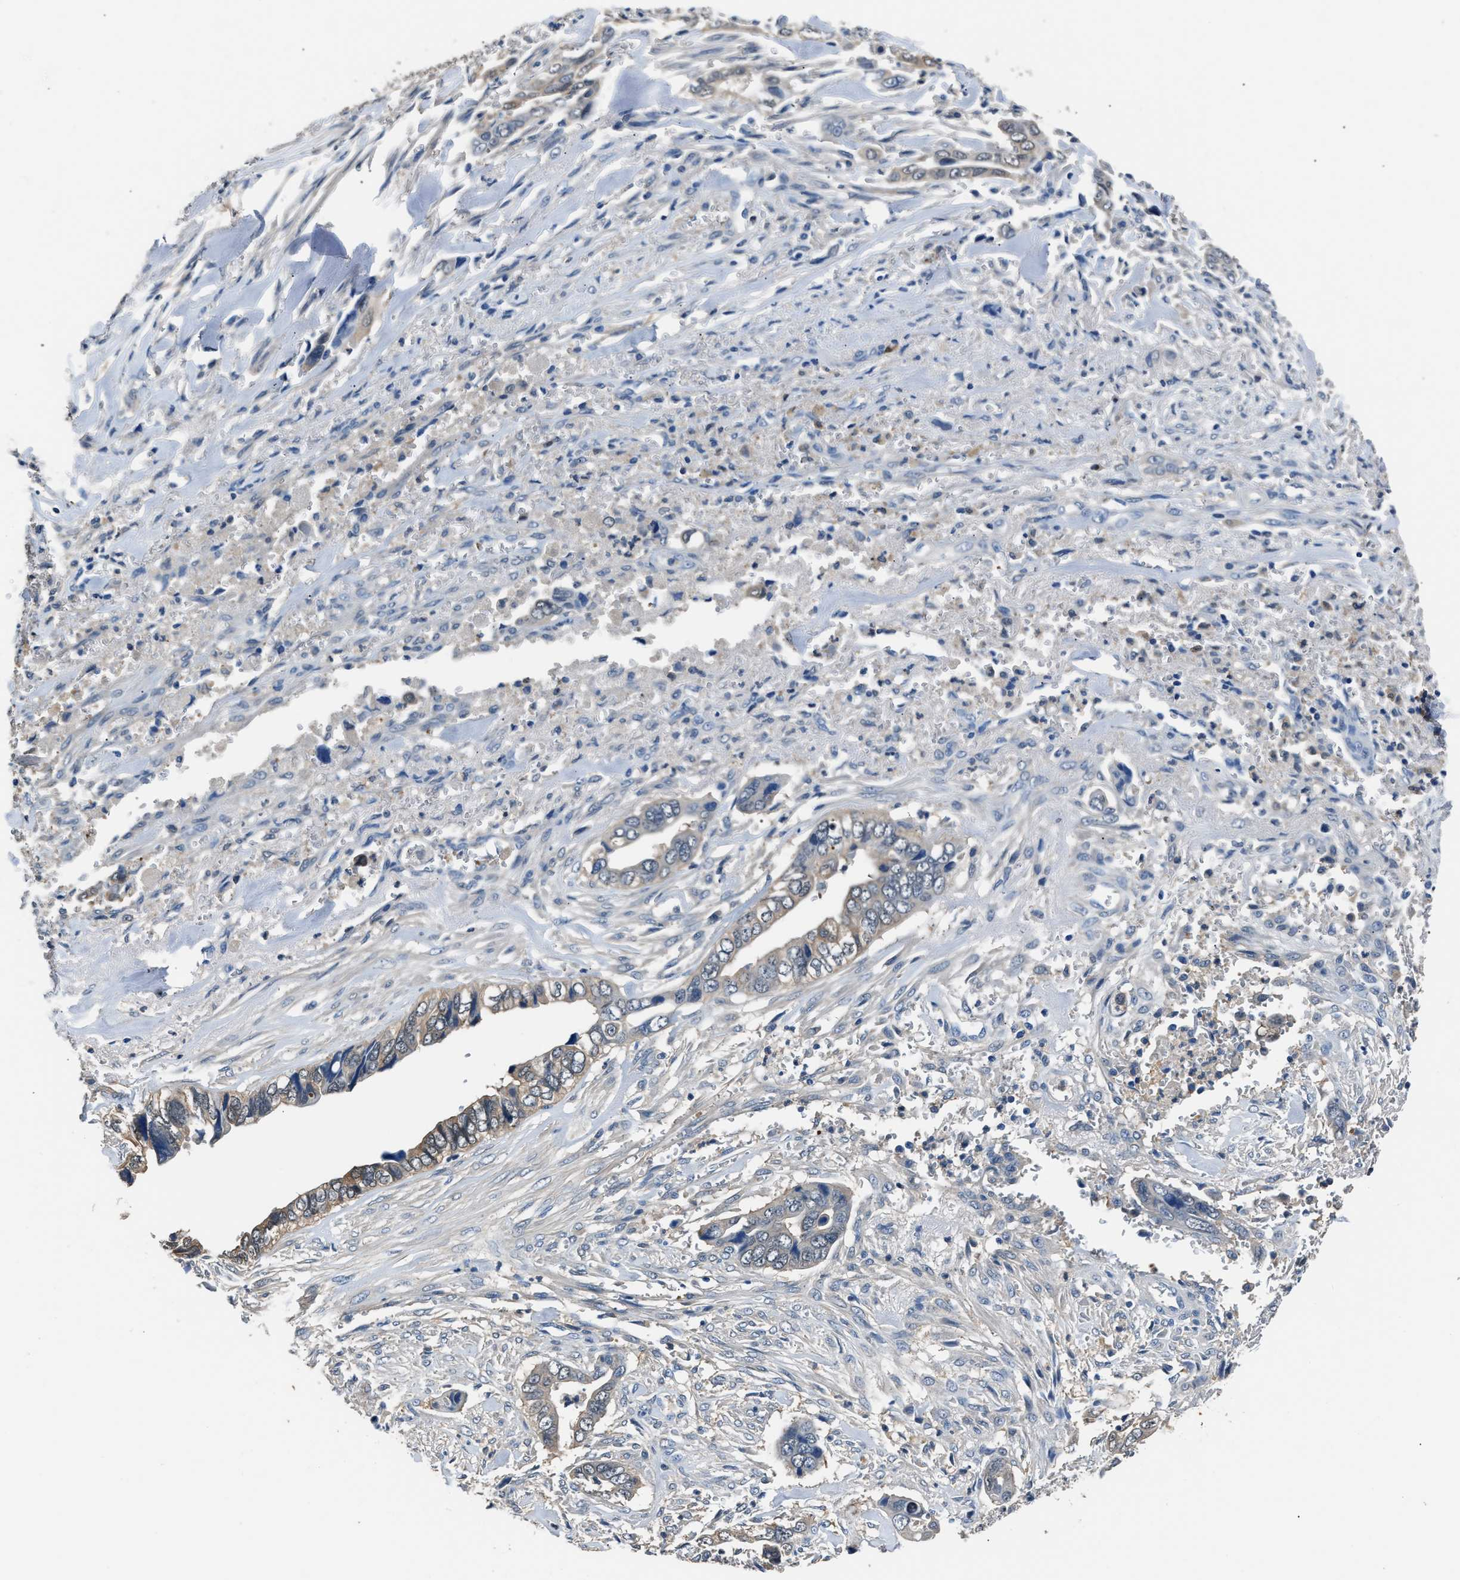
{"staining": {"intensity": "weak", "quantity": "25%-75%", "location": "cytoplasmic/membranous"}, "tissue": "liver cancer", "cell_type": "Tumor cells", "image_type": "cancer", "snomed": [{"axis": "morphology", "description": "Cholangiocarcinoma"}, {"axis": "topography", "description": "Liver"}], "caption": "Tumor cells reveal low levels of weak cytoplasmic/membranous positivity in about 25%-75% of cells in human liver cholangiocarcinoma.", "gene": "GSTP1", "patient": {"sex": "female", "age": 79}}